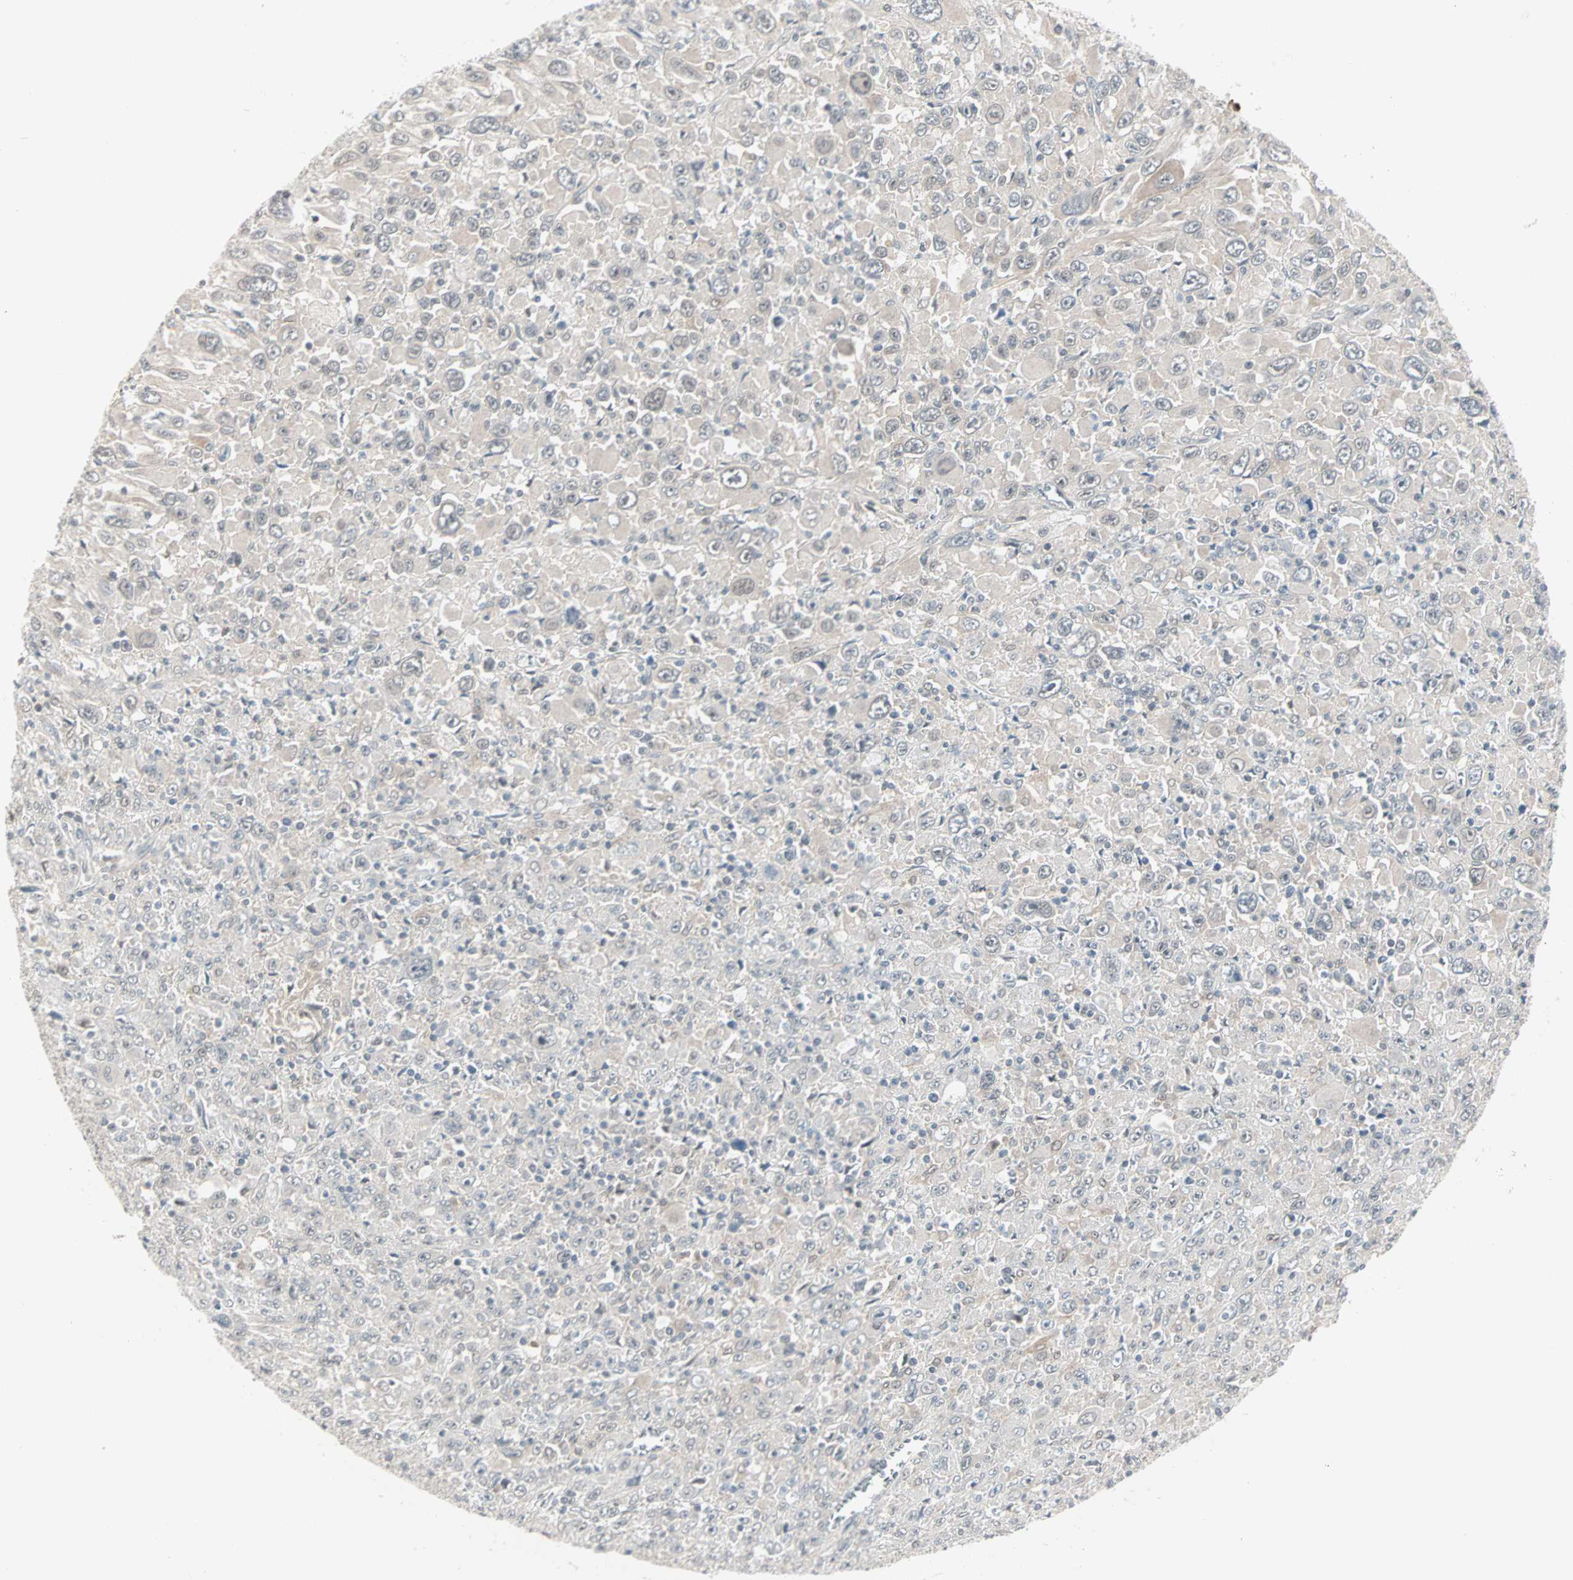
{"staining": {"intensity": "negative", "quantity": "none", "location": "none"}, "tissue": "melanoma", "cell_type": "Tumor cells", "image_type": "cancer", "snomed": [{"axis": "morphology", "description": "Malignant melanoma, Metastatic site"}, {"axis": "topography", "description": "Skin"}], "caption": "An image of human melanoma is negative for staining in tumor cells.", "gene": "PTPA", "patient": {"sex": "female", "age": 56}}